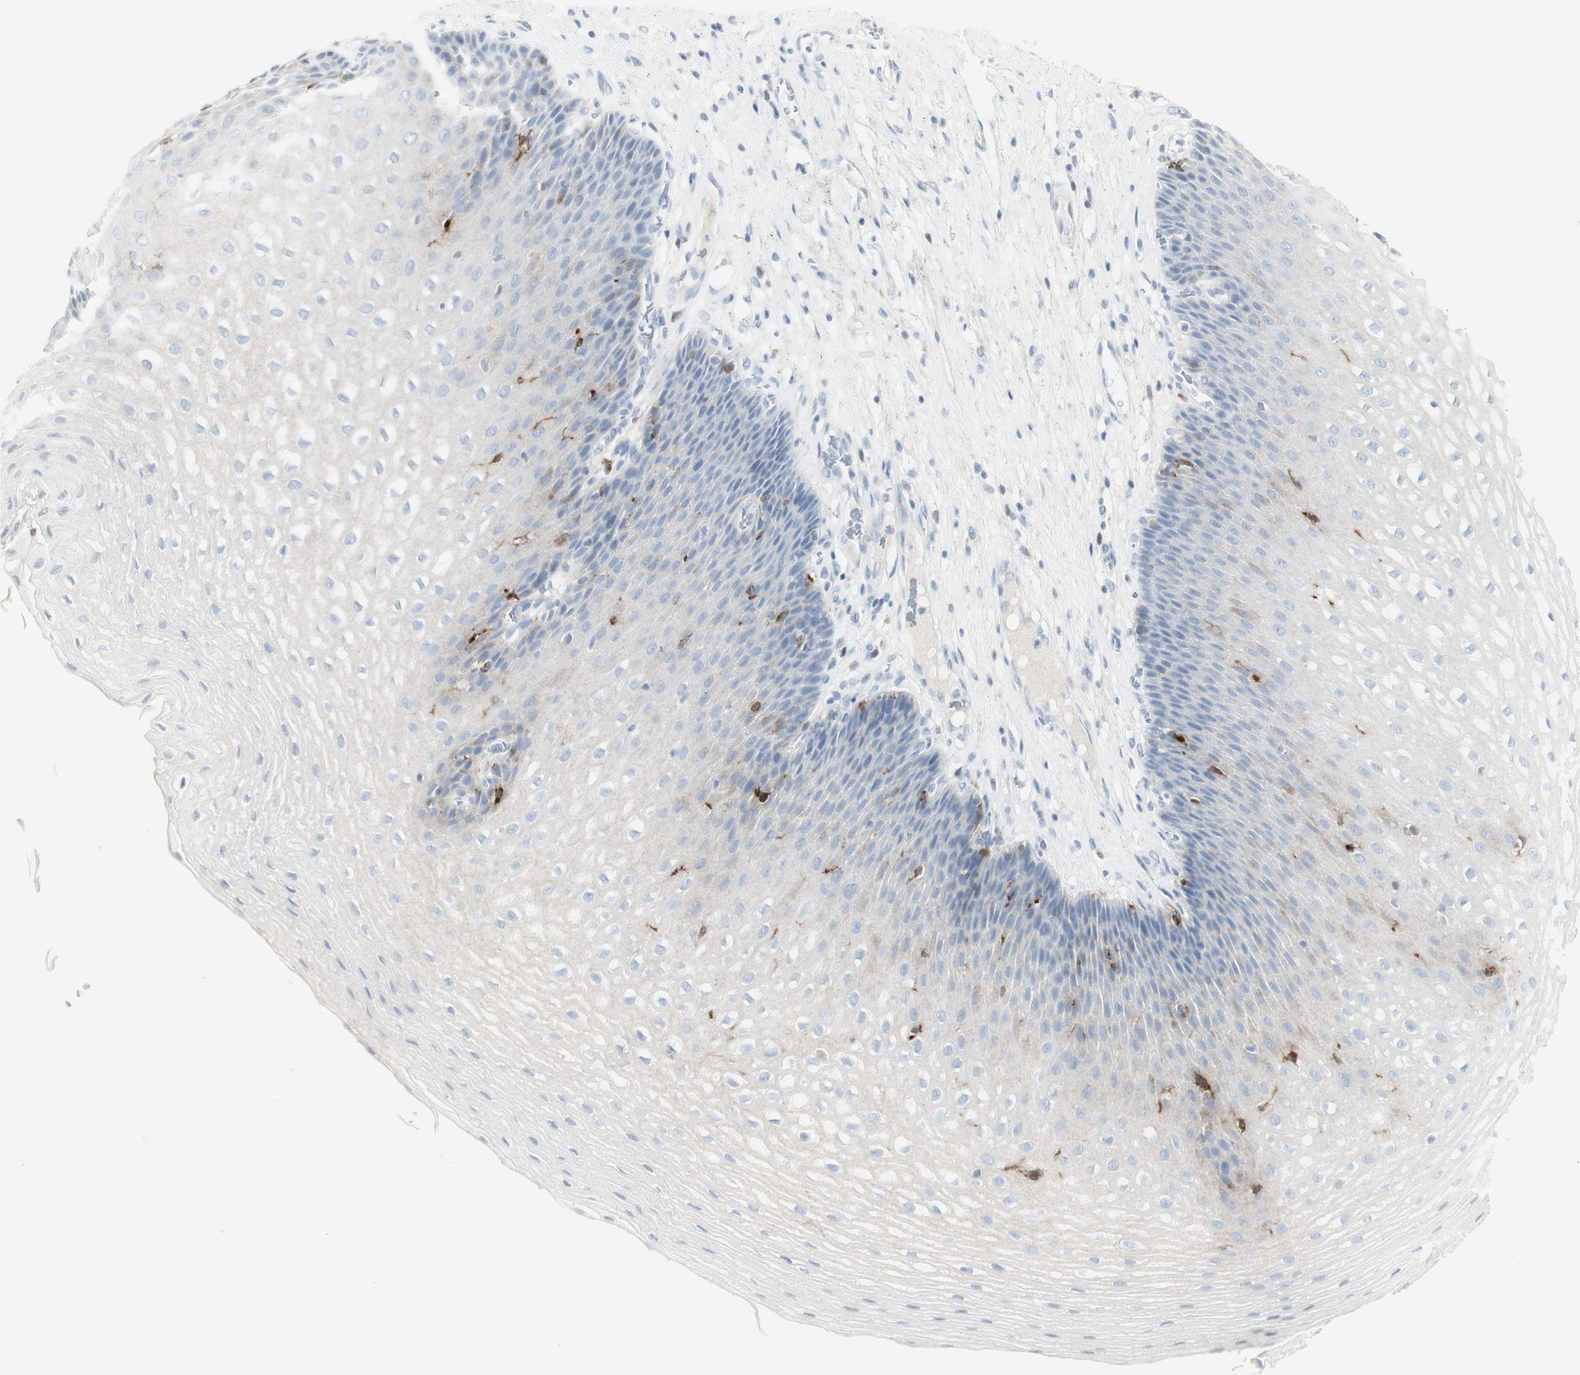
{"staining": {"intensity": "negative", "quantity": "none", "location": "none"}, "tissue": "esophagus", "cell_type": "Squamous epithelial cells", "image_type": "normal", "snomed": [{"axis": "morphology", "description": "Normal tissue, NOS"}, {"axis": "topography", "description": "Esophagus"}], "caption": "Protein analysis of benign esophagus reveals no significant positivity in squamous epithelial cells. The staining was performed using DAB to visualize the protein expression in brown, while the nuclei were stained in blue with hematoxylin (Magnification: 20x).", "gene": "MDK", "patient": {"sex": "male", "age": 48}}